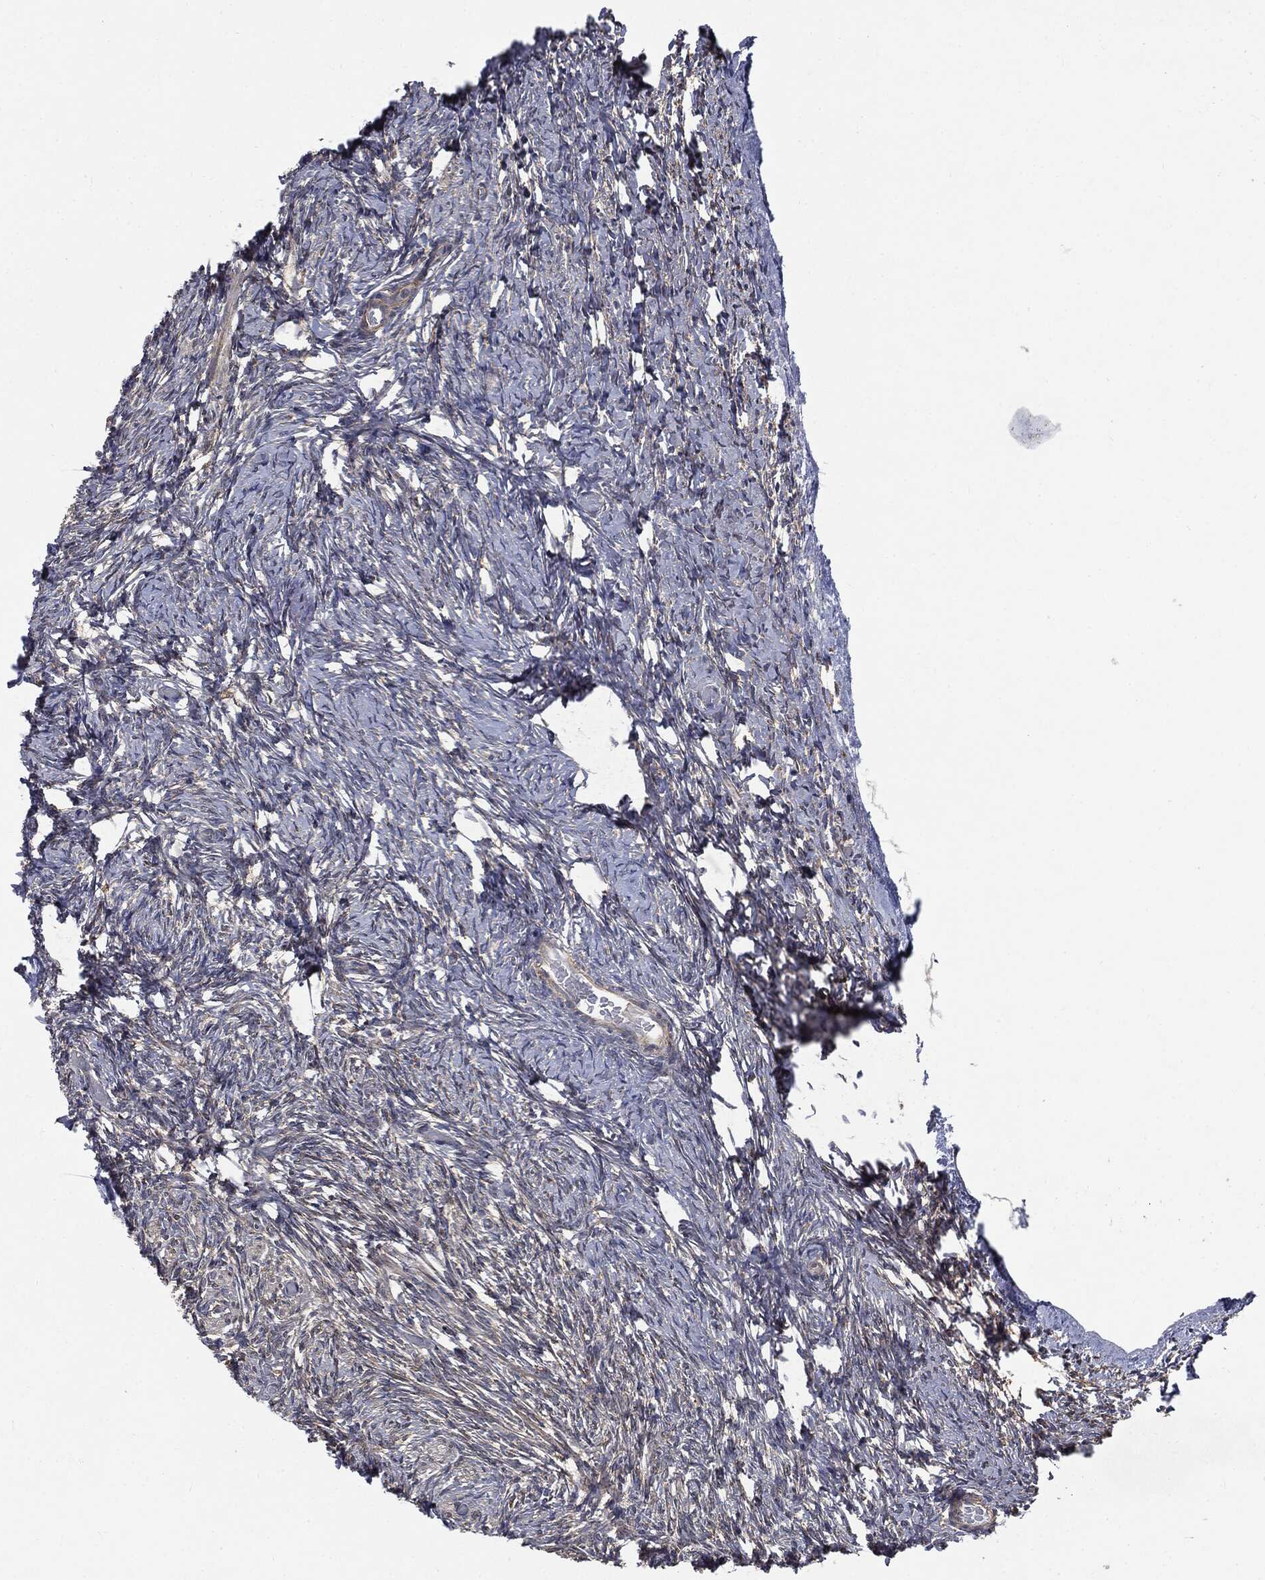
{"staining": {"intensity": "weak", "quantity": ">75%", "location": "cytoplasmic/membranous"}, "tissue": "ovary", "cell_type": "Follicle cells", "image_type": "normal", "snomed": [{"axis": "morphology", "description": "Normal tissue, NOS"}, {"axis": "topography", "description": "Ovary"}], "caption": "Unremarkable ovary shows weak cytoplasmic/membranous expression in about >75% of follicle cells, visualized by immunohistochemistry.", "gene": "EPS15L1", "patient": {"sex": "female", "age": 39}}